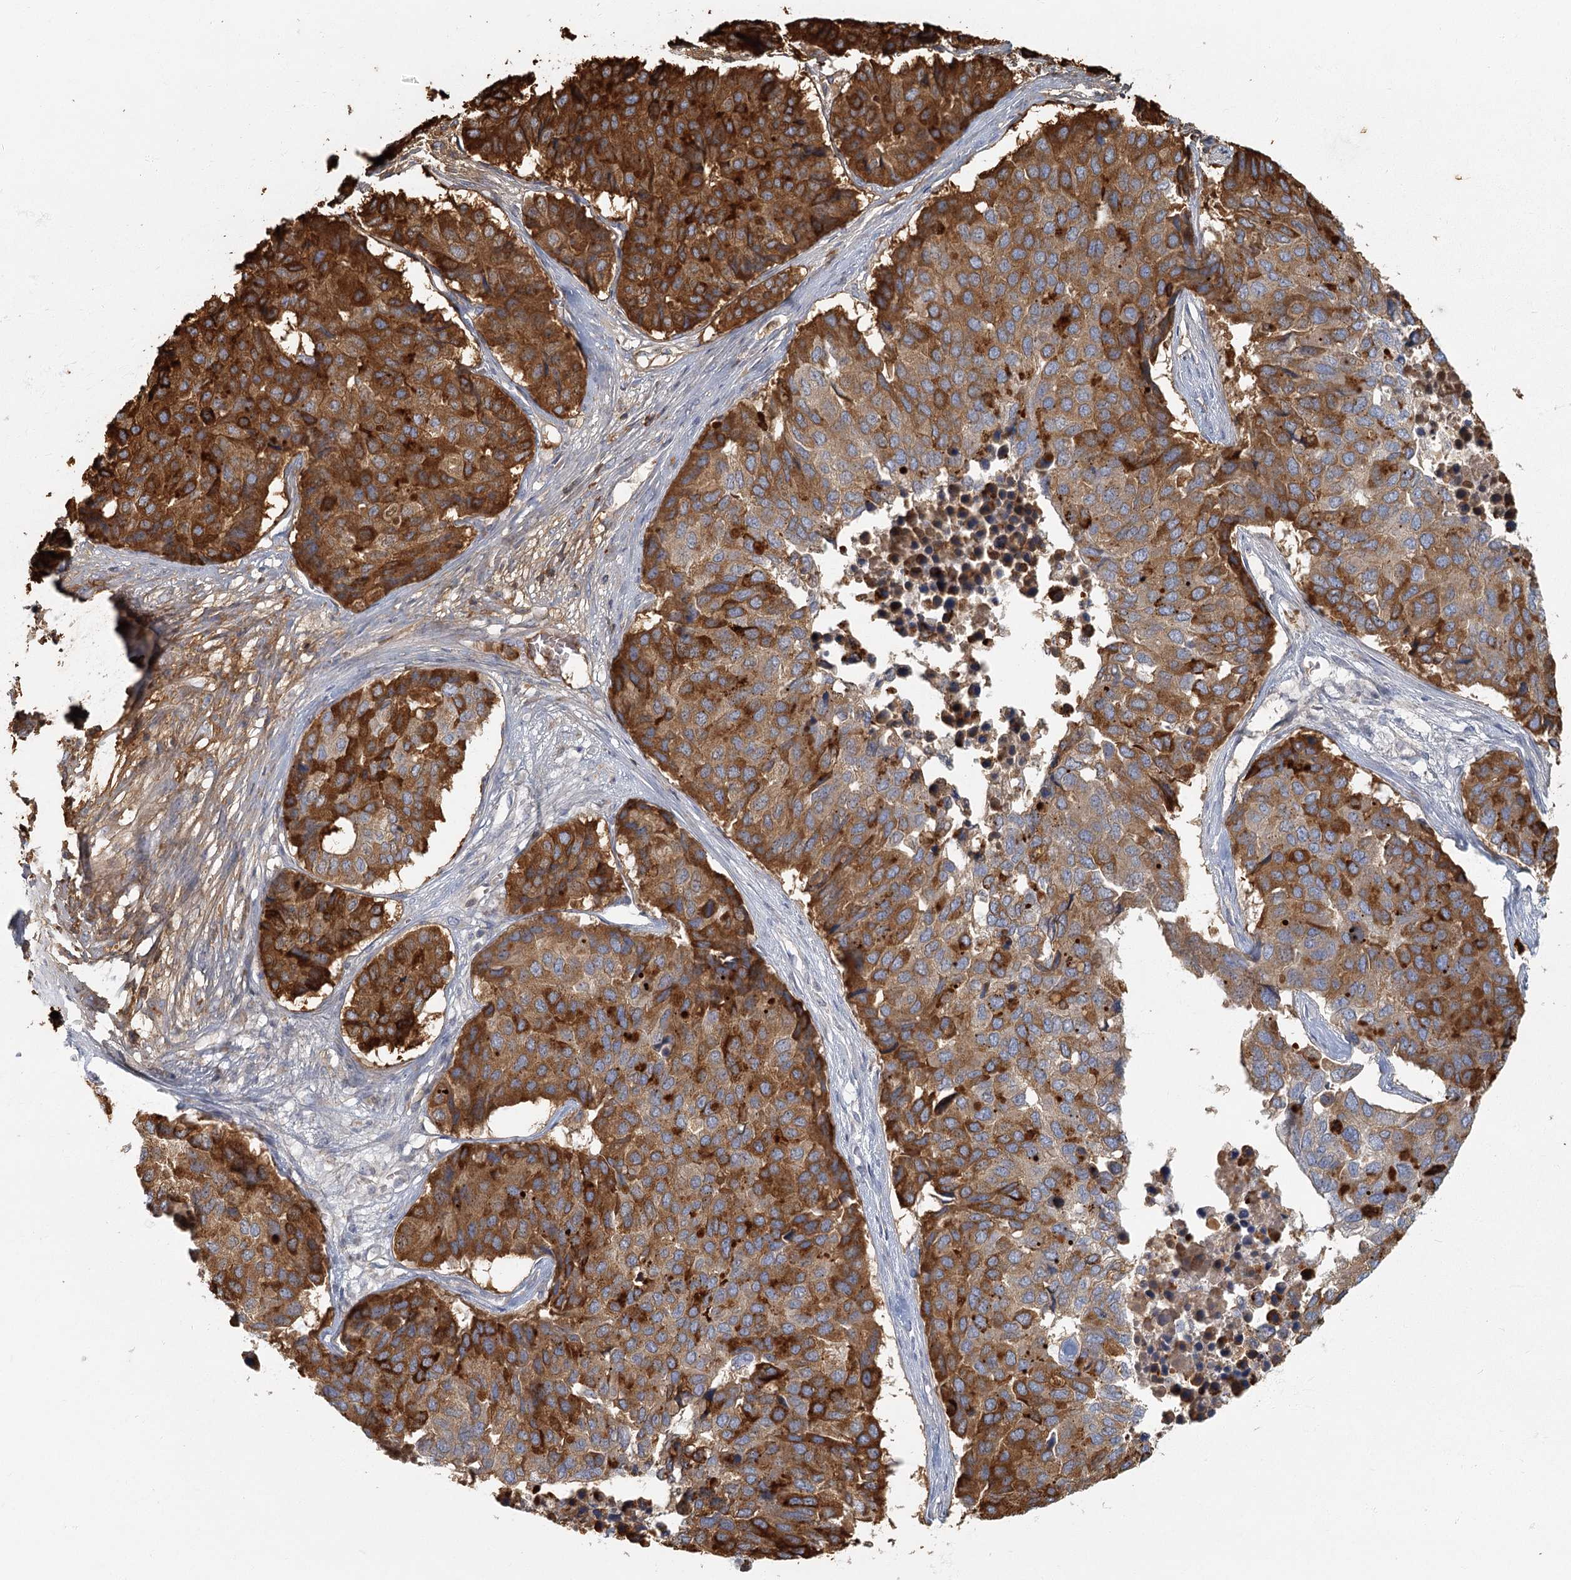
{"staining": {"intensity": "strong", "quantity": ">75%", "location": "cytoplasmic/membranous"}, "tissue": "pancreatic cancer", "cell_type": "Tumor cells", "image_type": "cancer", "snomed": [{"axis": "morphology", "description": "Adenocarcinoma, NOS"}, {"axis": "topography", "description": "Pancreas"}], "caption": "Strong cytoplasmic/membranous staining is identified in about >75% of tumor cells in adenocarcinoma (pancreatic).", "gene": "FAM110C", "patient": {"sex": "male", "age": 50}}